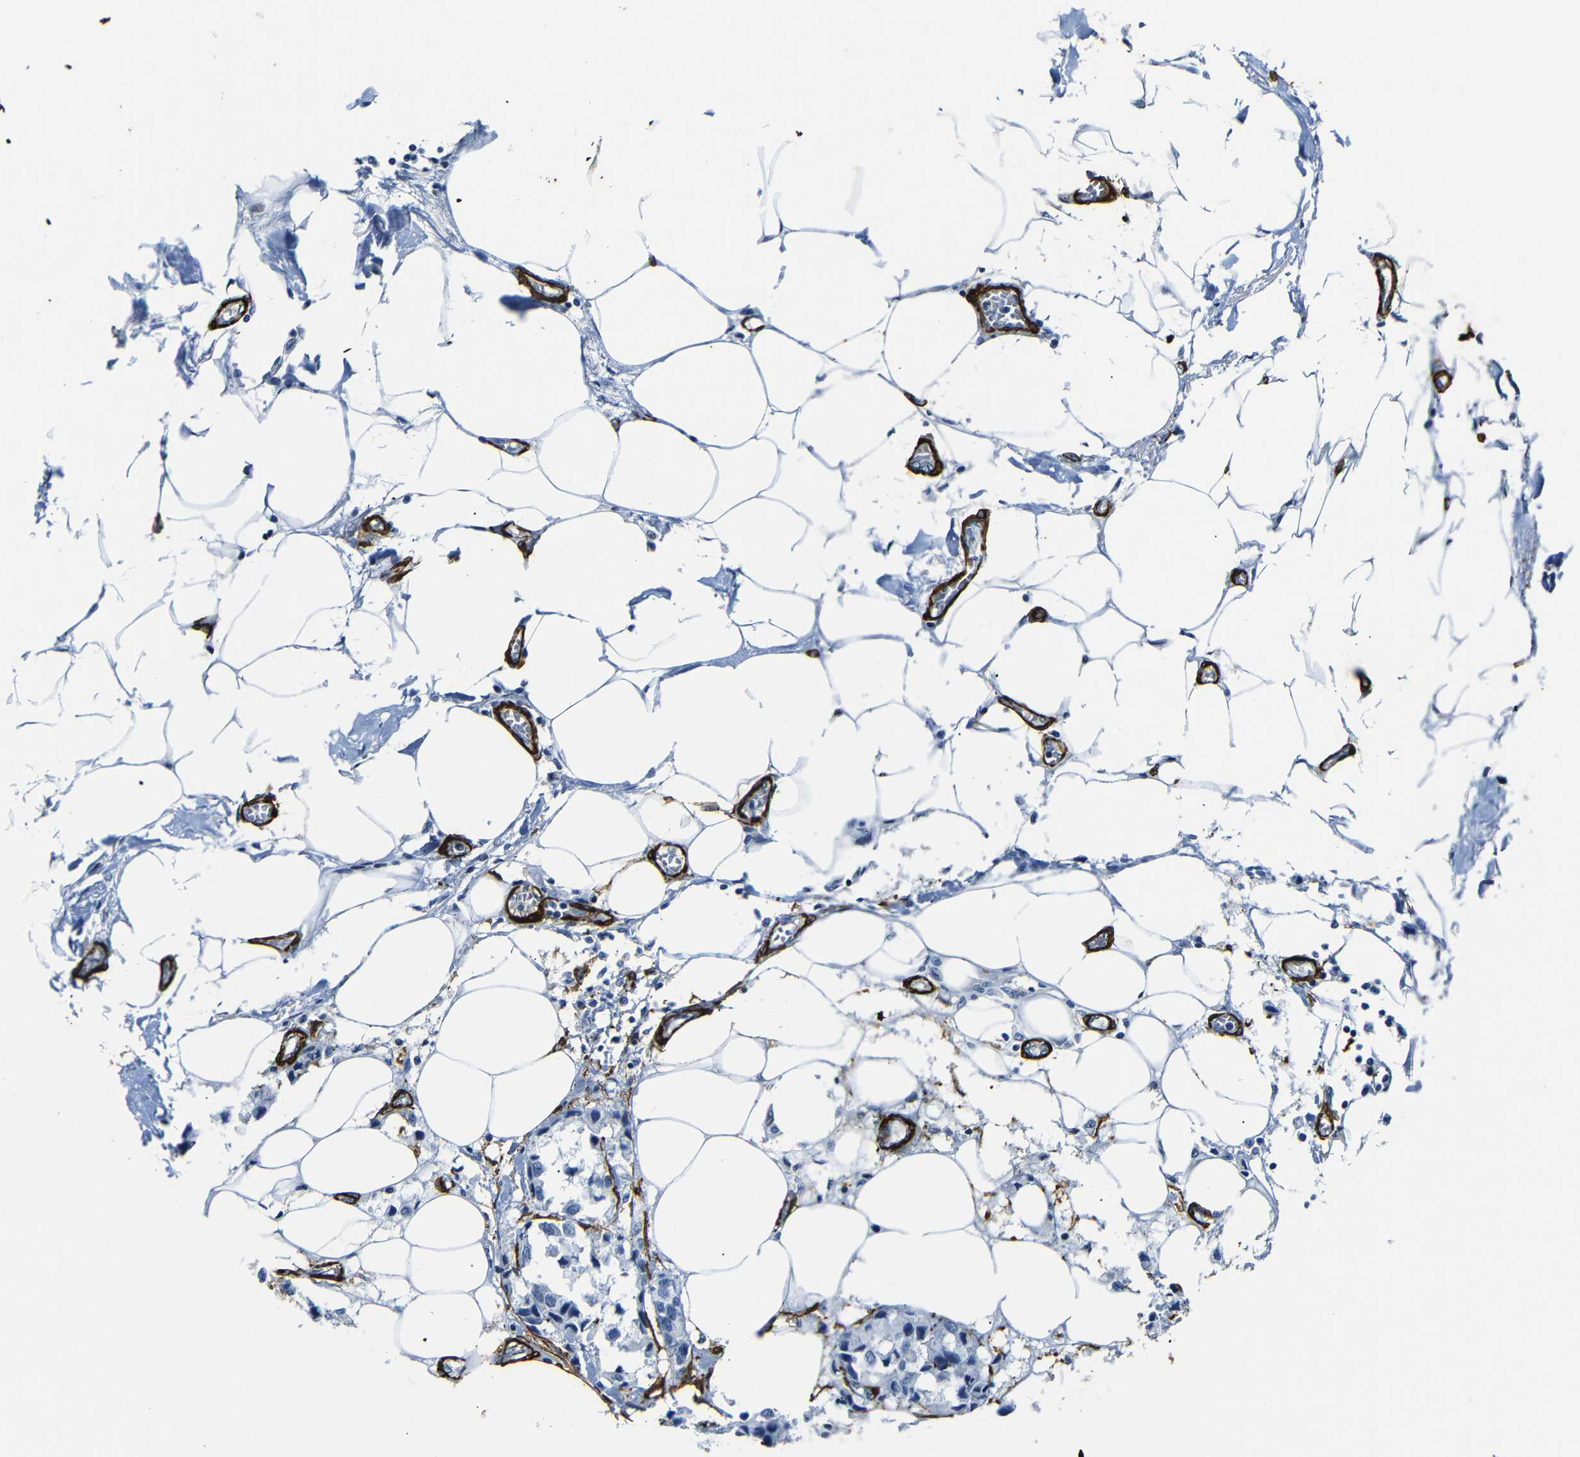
{"staining": {"intensity": "negative", "quantity": "none", "location": "none"}, "tissue": "breast cancer", "cell_type": "Tumor cells", "image_type": "cancer", "snomed": [{"axis": "morphology", "description": "Duct carcinoma"}, {"axis": "topography", "description": "Breast"}], "caption": "Breast cancer (invasive ductal carcinoma) was stained to show a protein in brown. There is no significant positivity in tumor cells.", "gene": "ACTA2", "patient": {"sex": "female", "age": 80}}